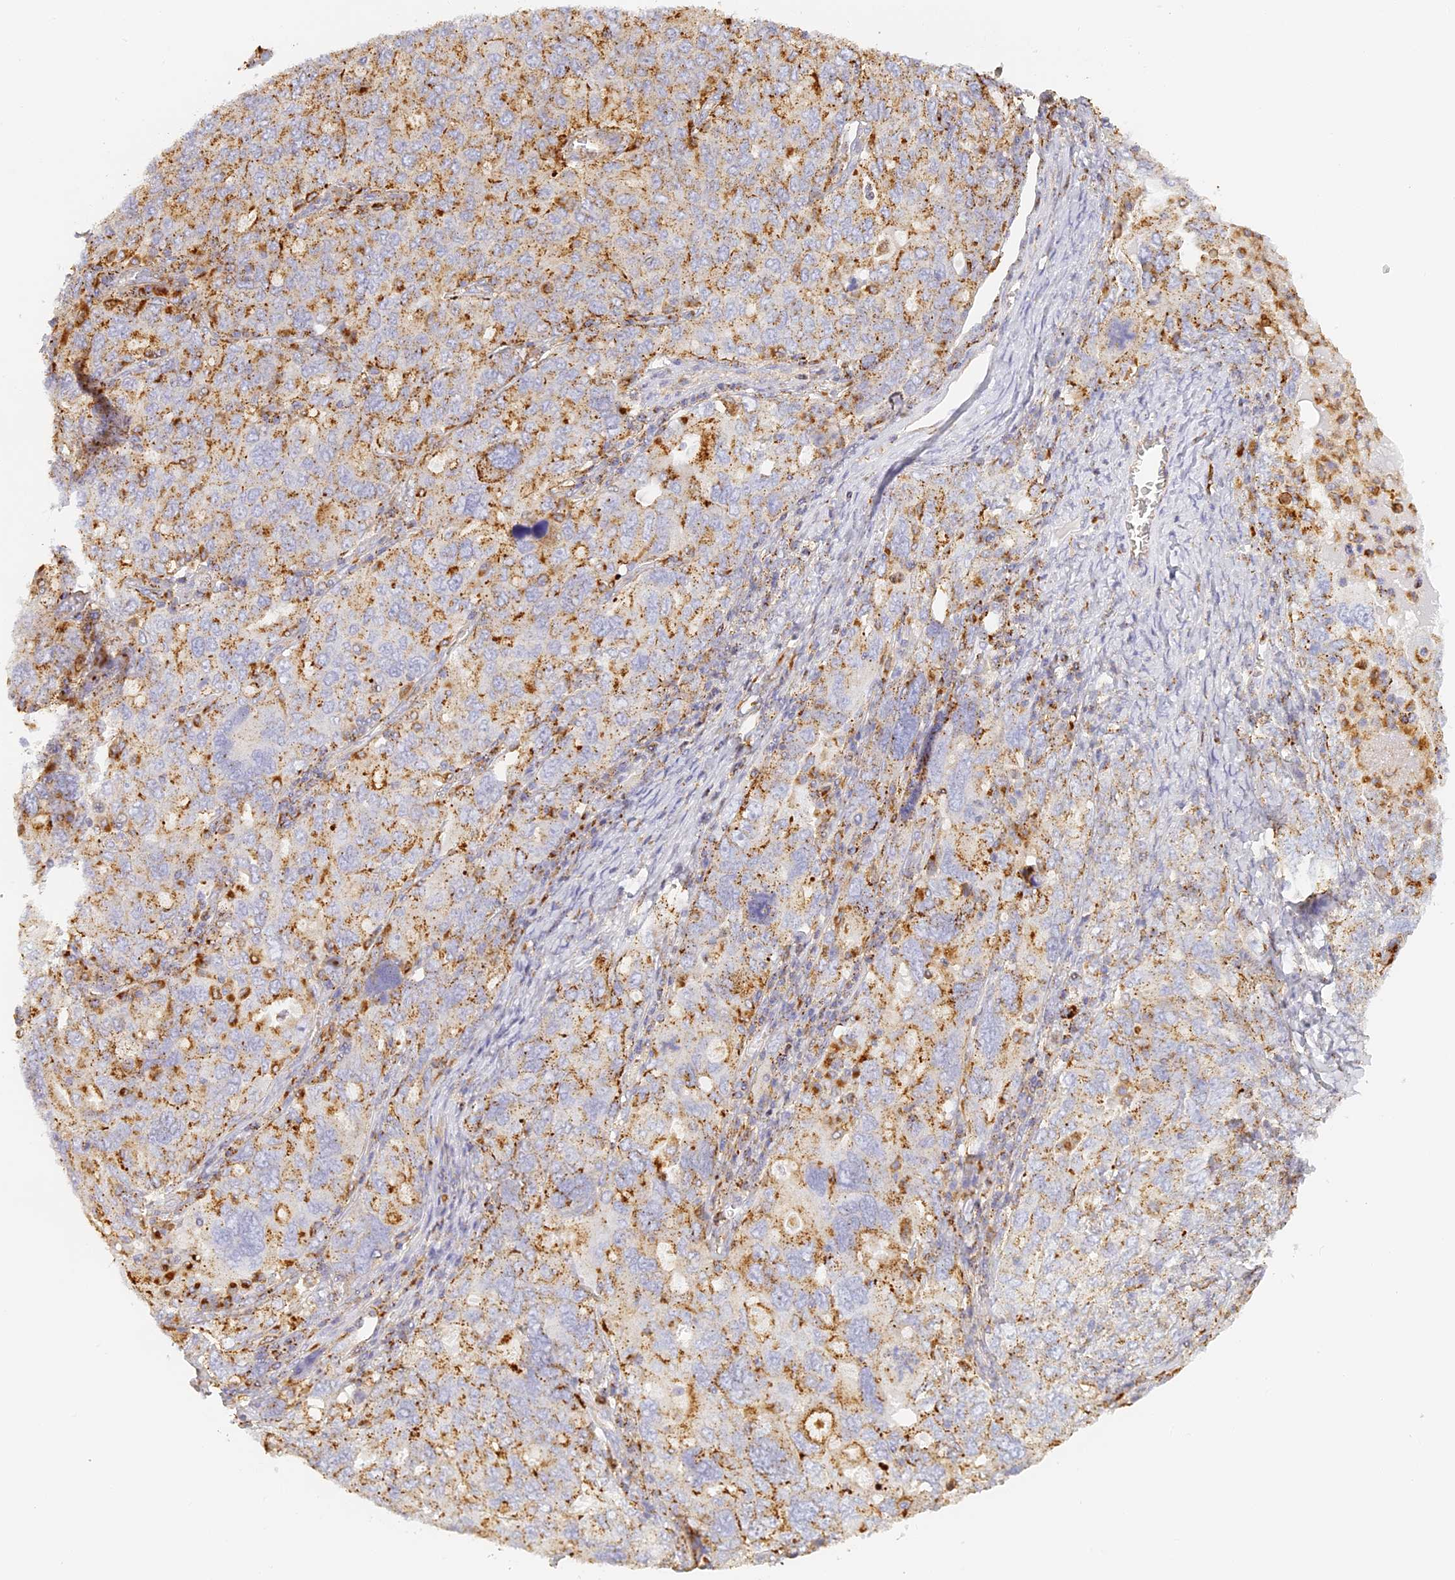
{"staining": {"intensity": "moderate", "quantity": ">75%", "location": "cytoplasmic/membranous"}, "tissue": "ovarian cancer", "cell_type": "Tumor cells", "image_type": "cancer", "snomed": [{"axis": "morphology", "description": "Carcinoma, endometroid"}, {"axis": "topography", "description": "Ovary"}], "caption": "IHC photomicrograph of neoplastic tissue: human endometroid carcinoma (ovarian) stained using IHC displays medium levels of moderate protein expression localized specifically in the cytoplasmic/membranous of tumor cells, appearing as a cytoplasmic/membranous brown color.", "gene": "LAMP2", "patient": {"sex": "female", "age": 62}}